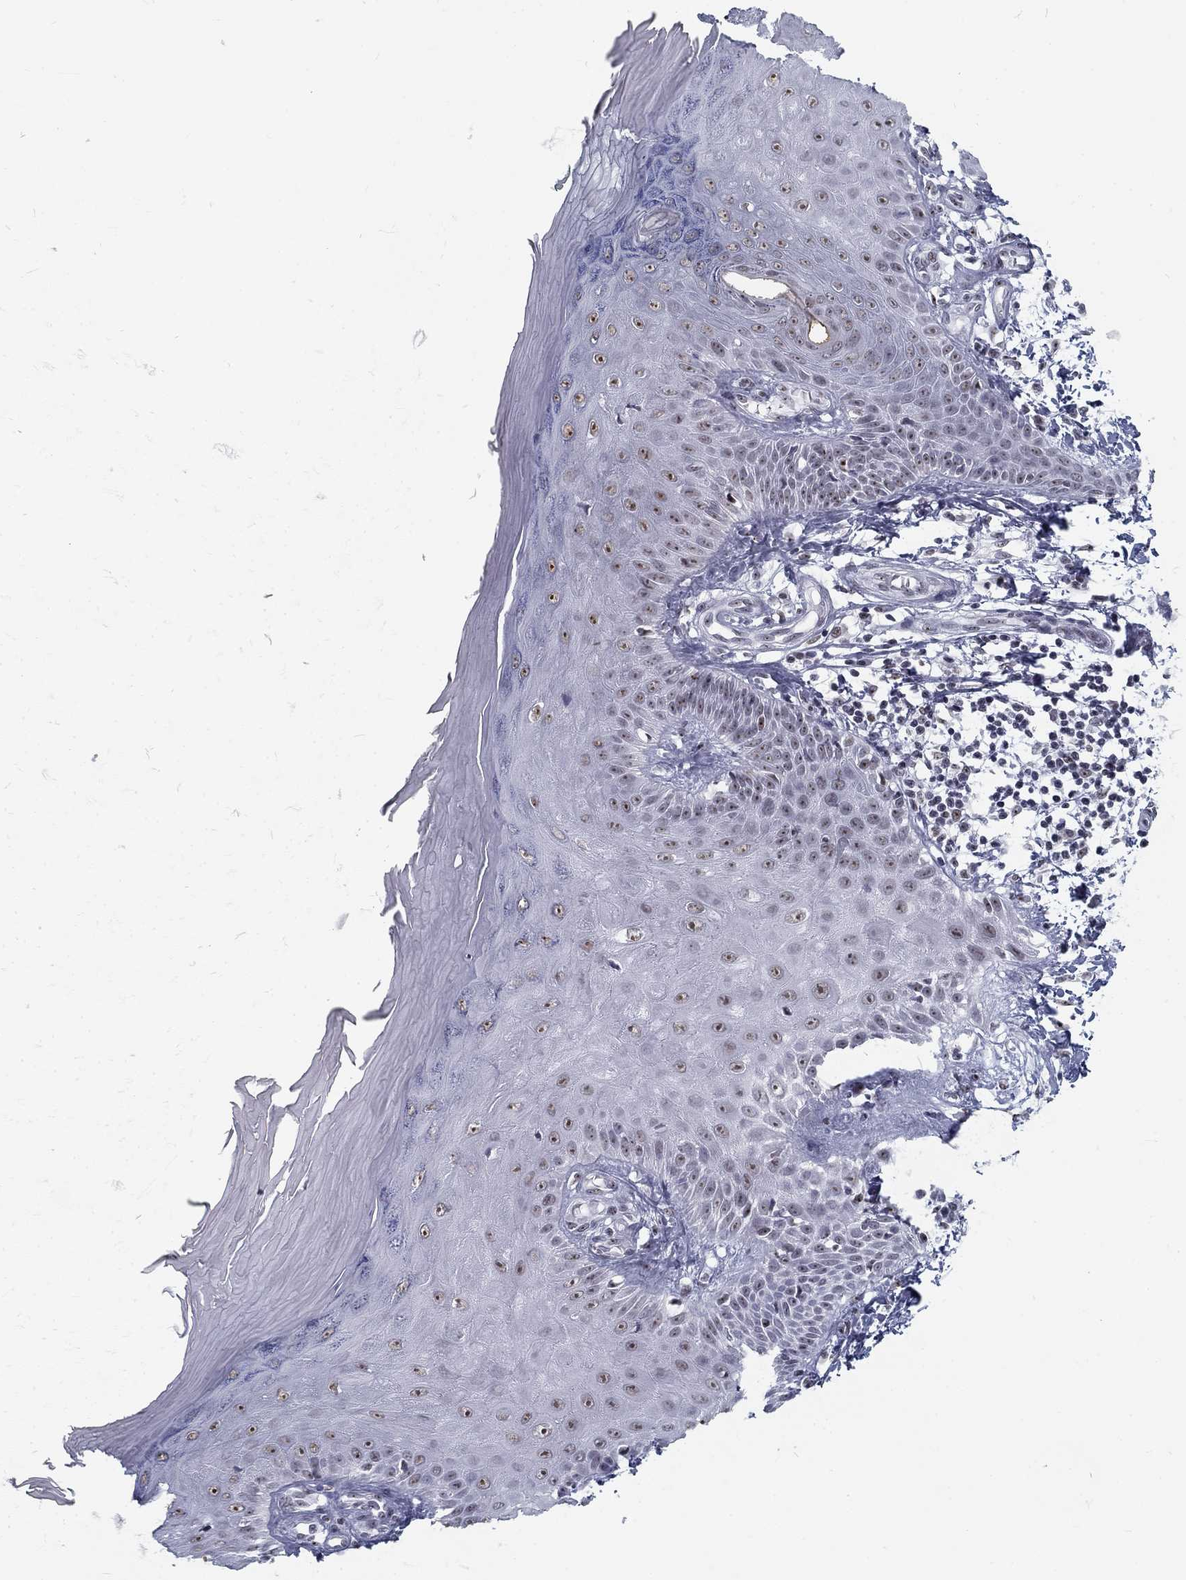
{"staining": {"intensity": "negative", "quantity": "none", "location": "none"}, "tissue": "skin", "cell_type": "Fibroblasts", "image_type": "normal", "snomed": [{"axis": "morphology", "description": "Normal tissue, NOS"}, {"axis": "morphology", "description": "Inflammation, NOS"}, {"axis": "morphology", "description": "Fibrosis, NOS"}, {"axis": "topography", "description": "Skin"}], "caption": "Photomicrograph shows no protein expression in fibroblasts of unremarkable skin. Nuclei are stained in blue.", "gene": "SNORC", "patient": {"sex": "male", "age": 71}}